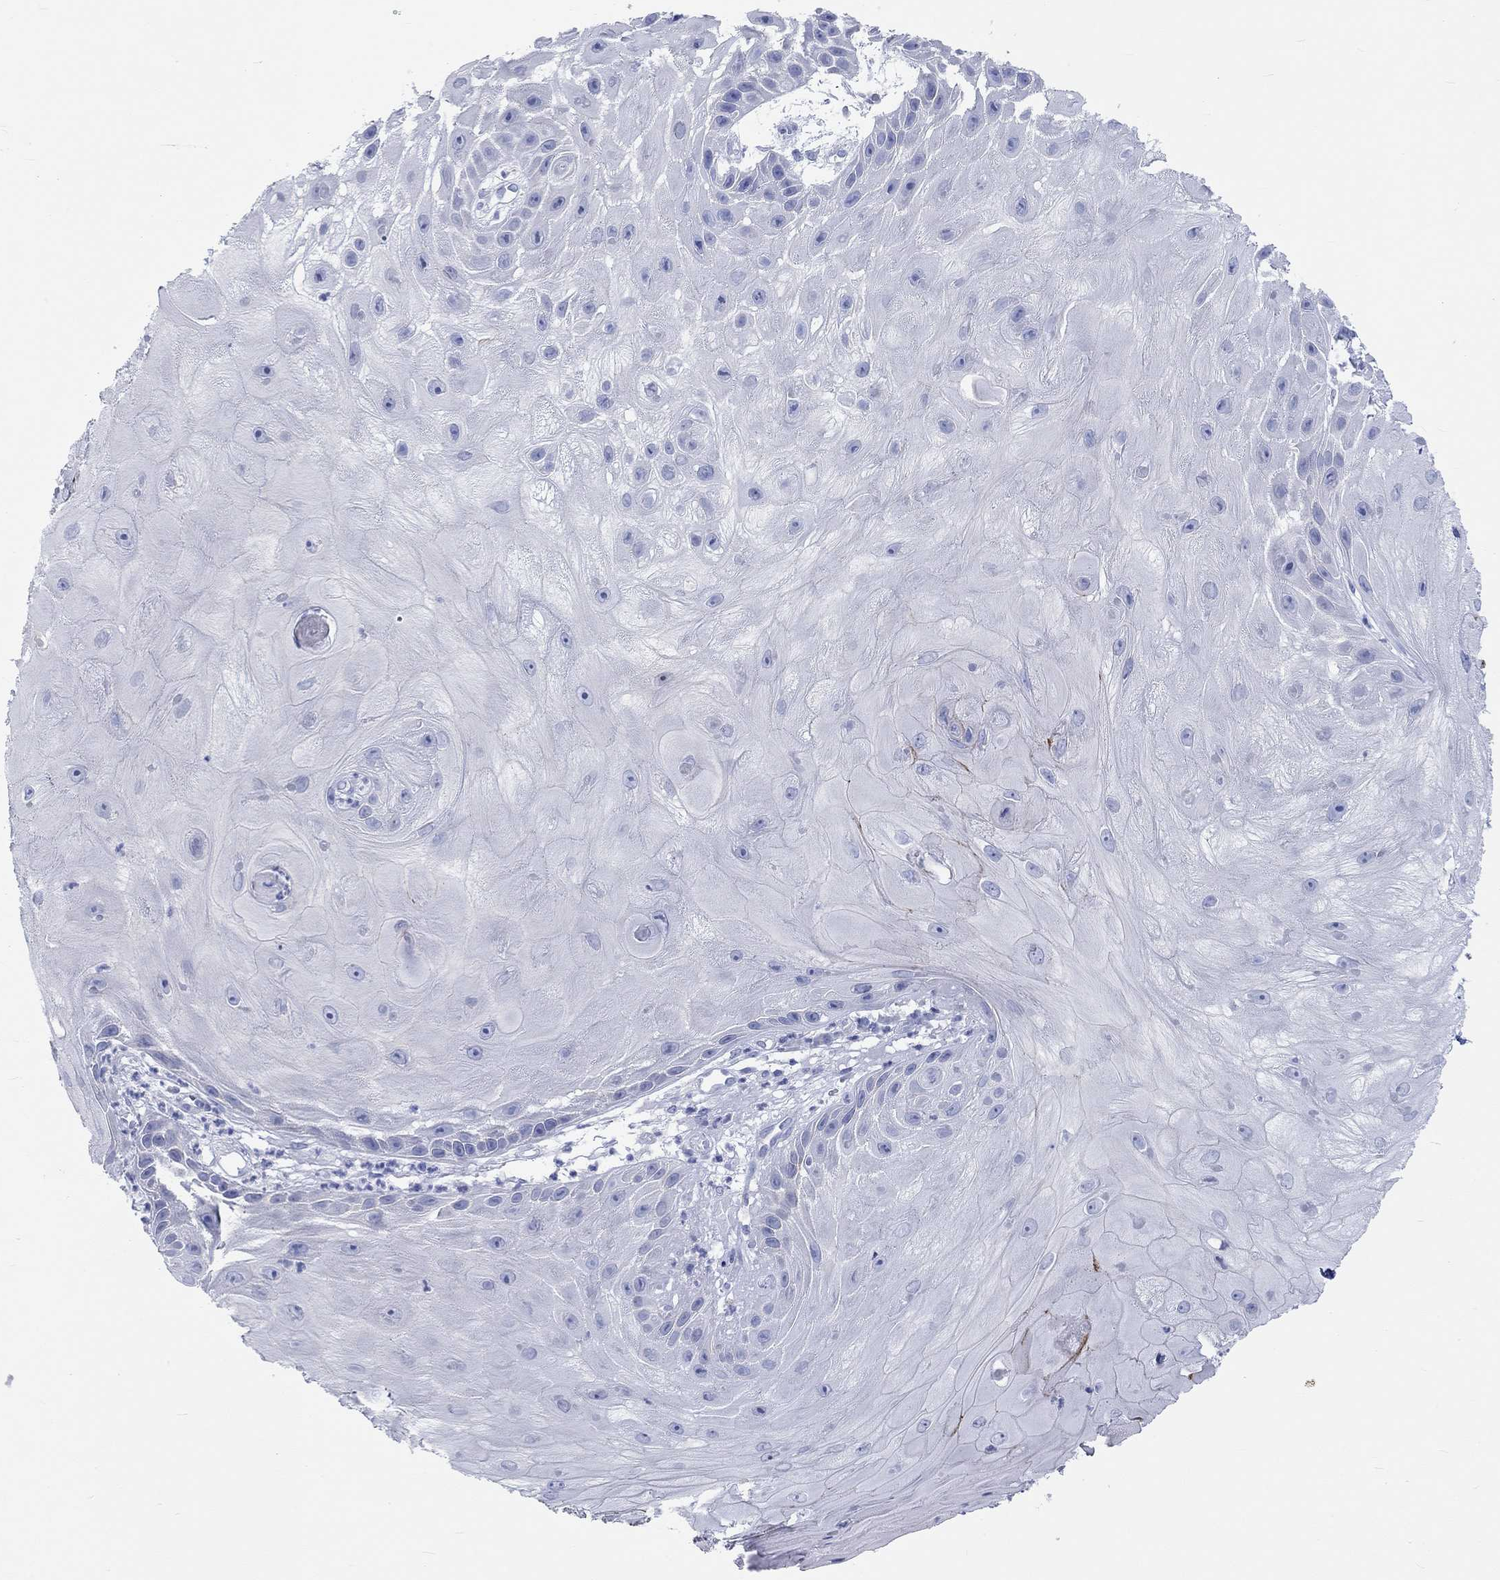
{"staining": {"intensity": "negative", "quantity": "none", "location": "none"}, "tissue": "skin cancer", "cell_type": "Tumor cells", "image_type": "cancer", "snomed": [{"axis": "morphology", "description": "Normal tissue, NOS"}, {"axis": "morphology", "description": "Squamous cell carcinoma, NOS"}, {"axis": "topography", "description": "Skin"}], "caption": "Immunohistochemical staining of human skin cancer shows no significant staining in tumor cells.", "gene": "SPATA9", "patient": {"sex": "male", "age": 79}}